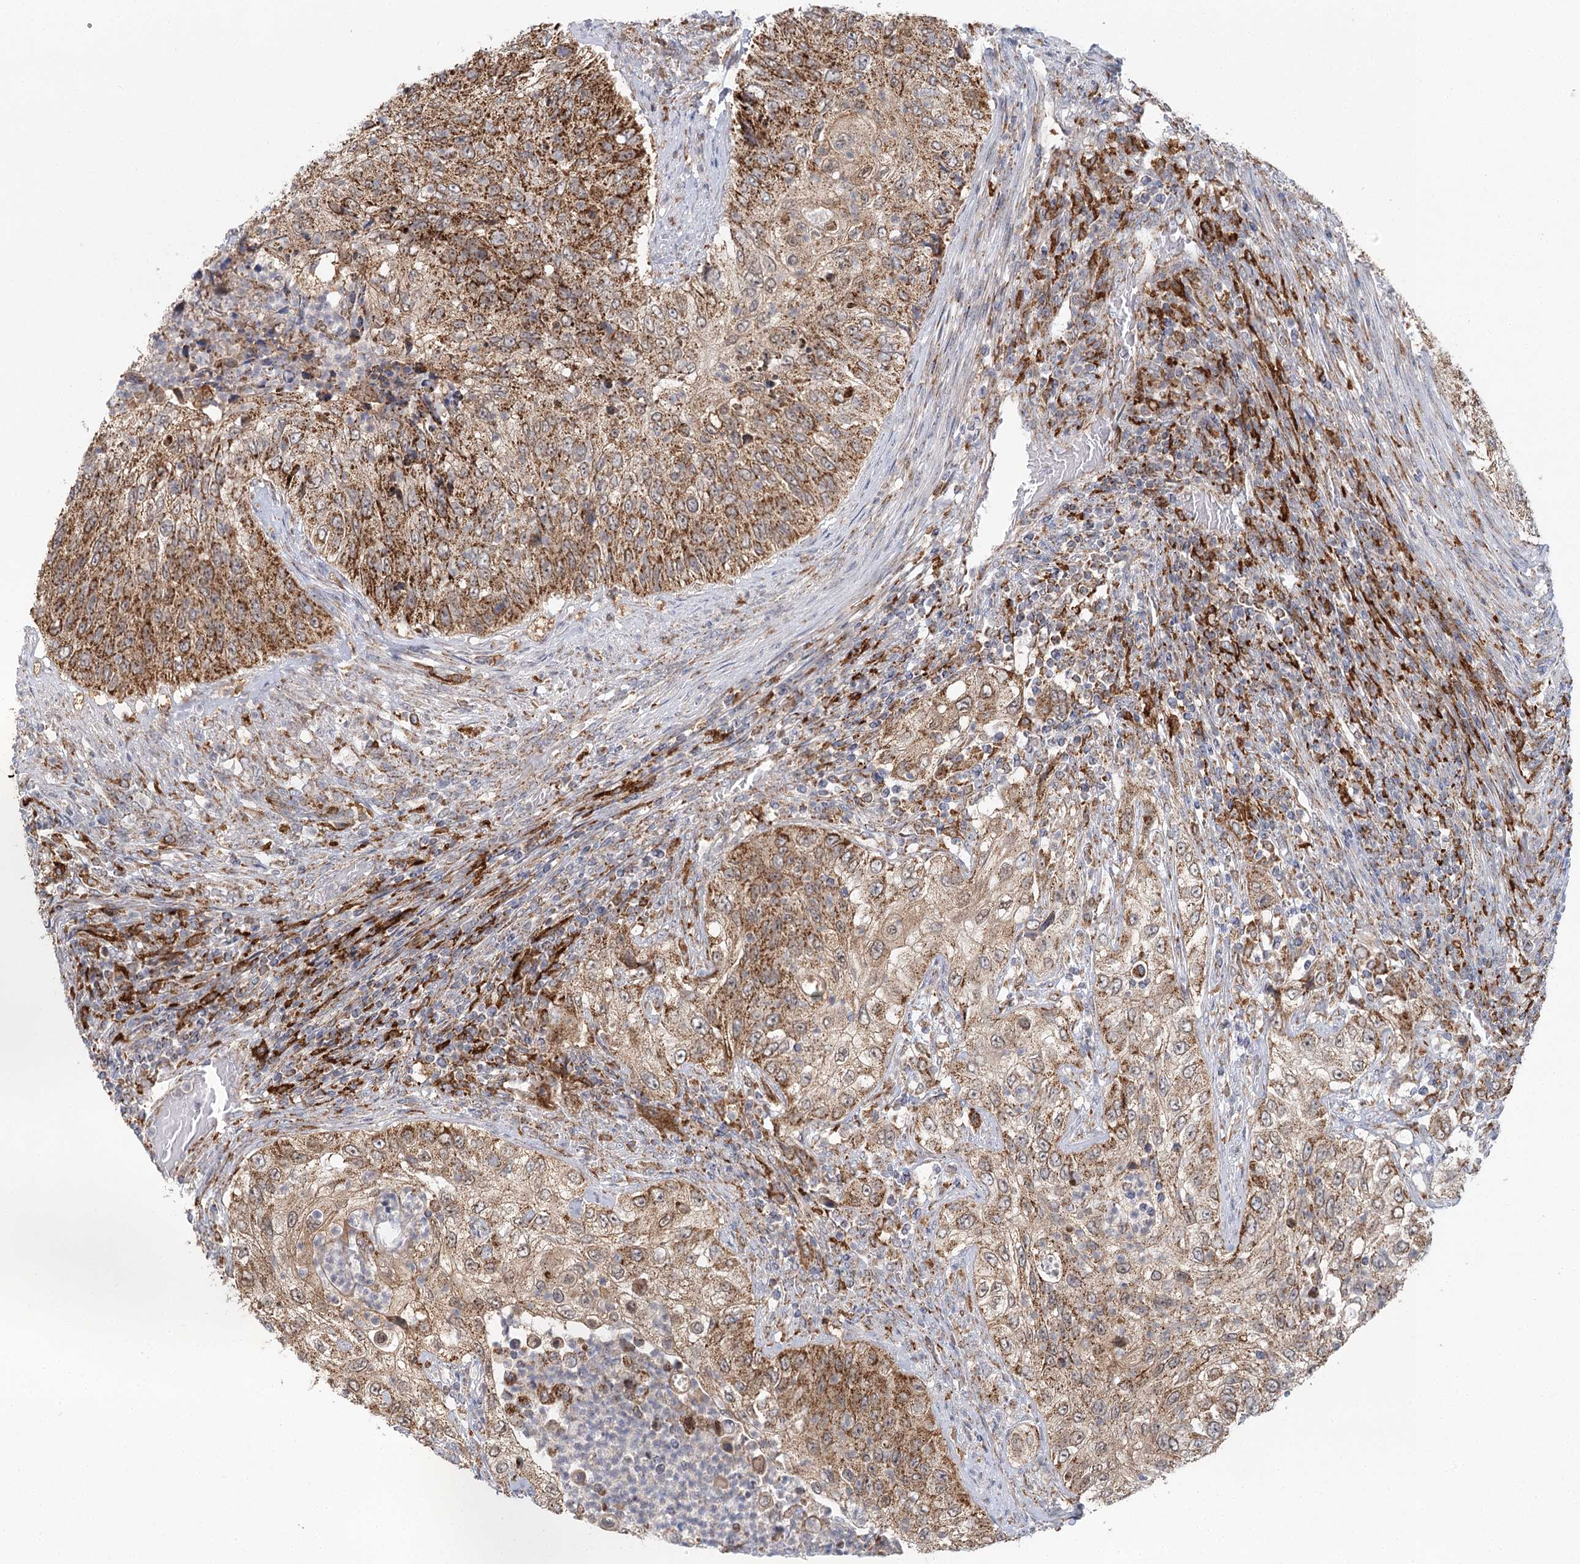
{"staining": {"intensity": "strong", "quantity": ">75%", "location": "cytoplasmic/membranous"}, "tissue": "urothelial cancer", "cell_type": "Tumor cells", "image_type": "cancer", "snomed": [{"axis": "morphology", "description": "Urothelial carcinoma, High grade"}, {"axis": "topography", "description": "Urinary bladder"}], "caption": "A histopathology image showing strong cytoplasmic/membranous expression in approximately >75% of tumor cells in urothelial cancer, as visualized by brown immunohistochemical staining.", "gene": "TAS1R1", "patient": {"sex": "female", "age": 60}}